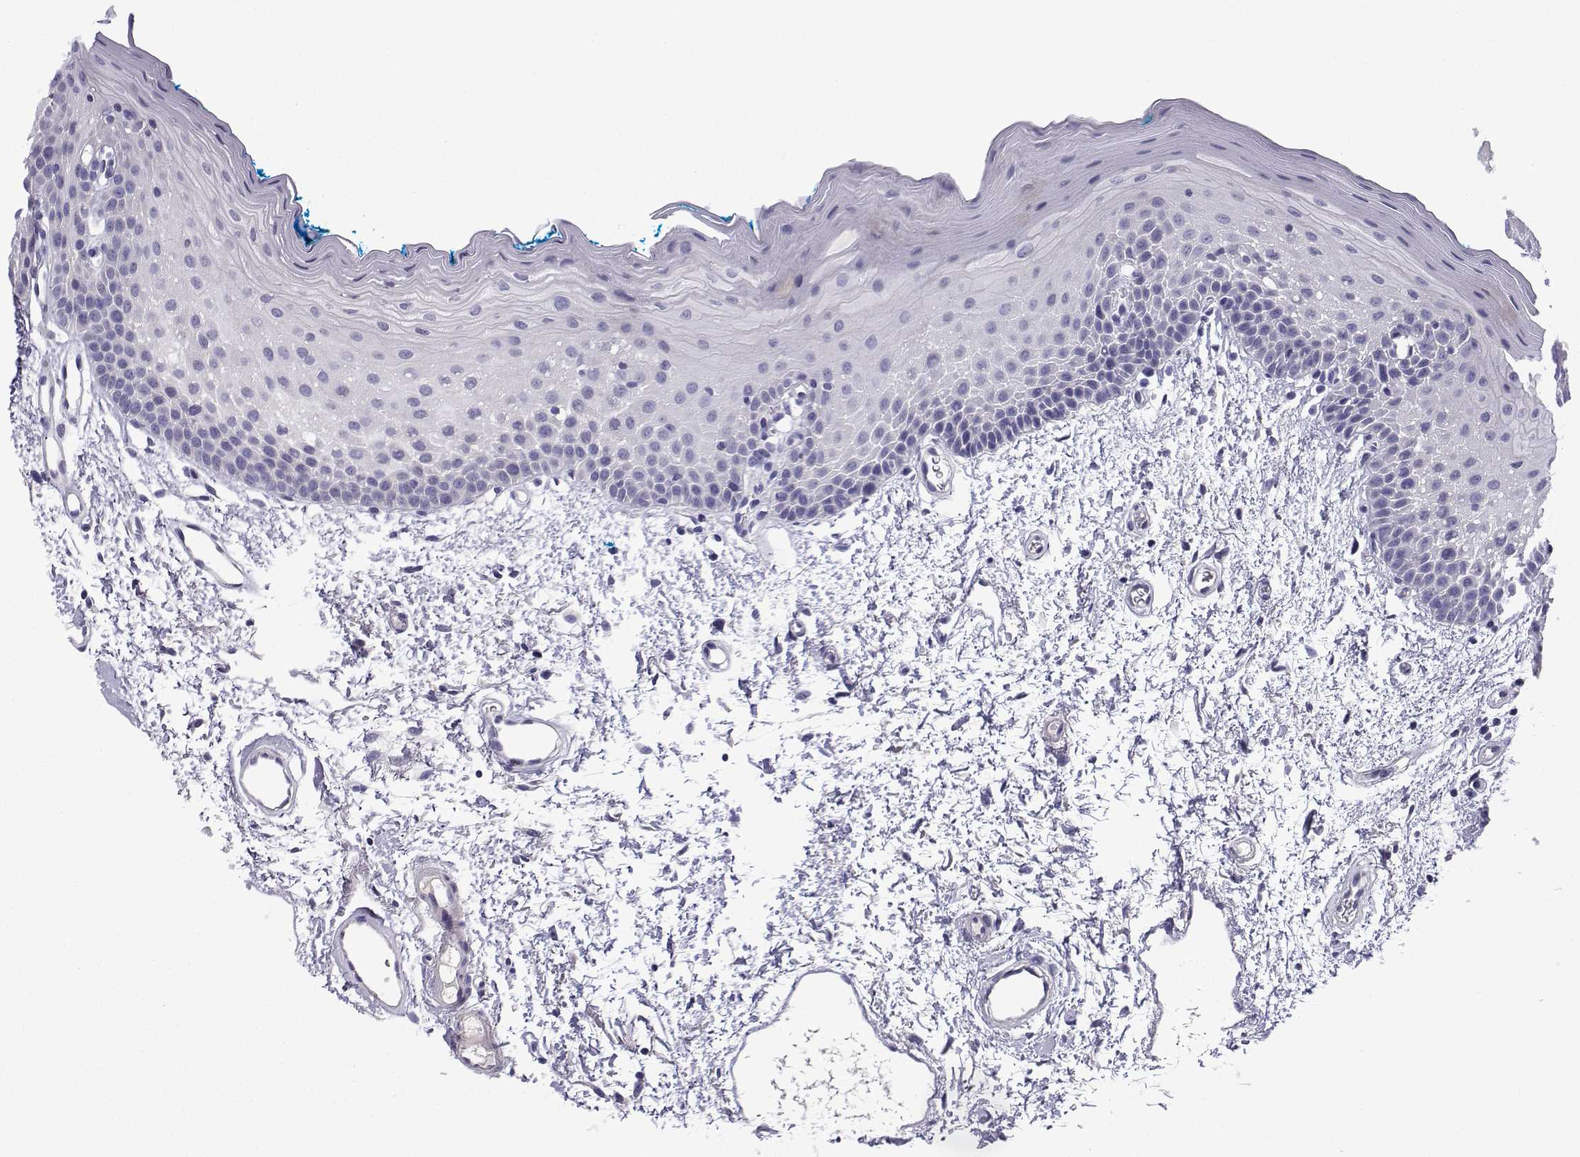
{"staining": {"intensity": "negative", "quantity": "none", "location": "none"}, "tissue": "oral mucosa", "cell_type": "Squamous epithelial cells", "image_type": "normal", "snomed": [{"axis": "morphology", "description": "Normal tissue, NOS"}, {"axis": "morphology", "description": "Squamous cell carcinoma, NOS"}, {"axis": "topography", "description": "Oral tissue"}, {"axis": "topography", "description": "Head-Neck"}], "caption": "Benign oral mucosa was stained to show a protein in brown. There is no significant expression in squamous epithelial cells.", "gene": "SPACA7", "patient": {"sex": "female", "age": 75}}